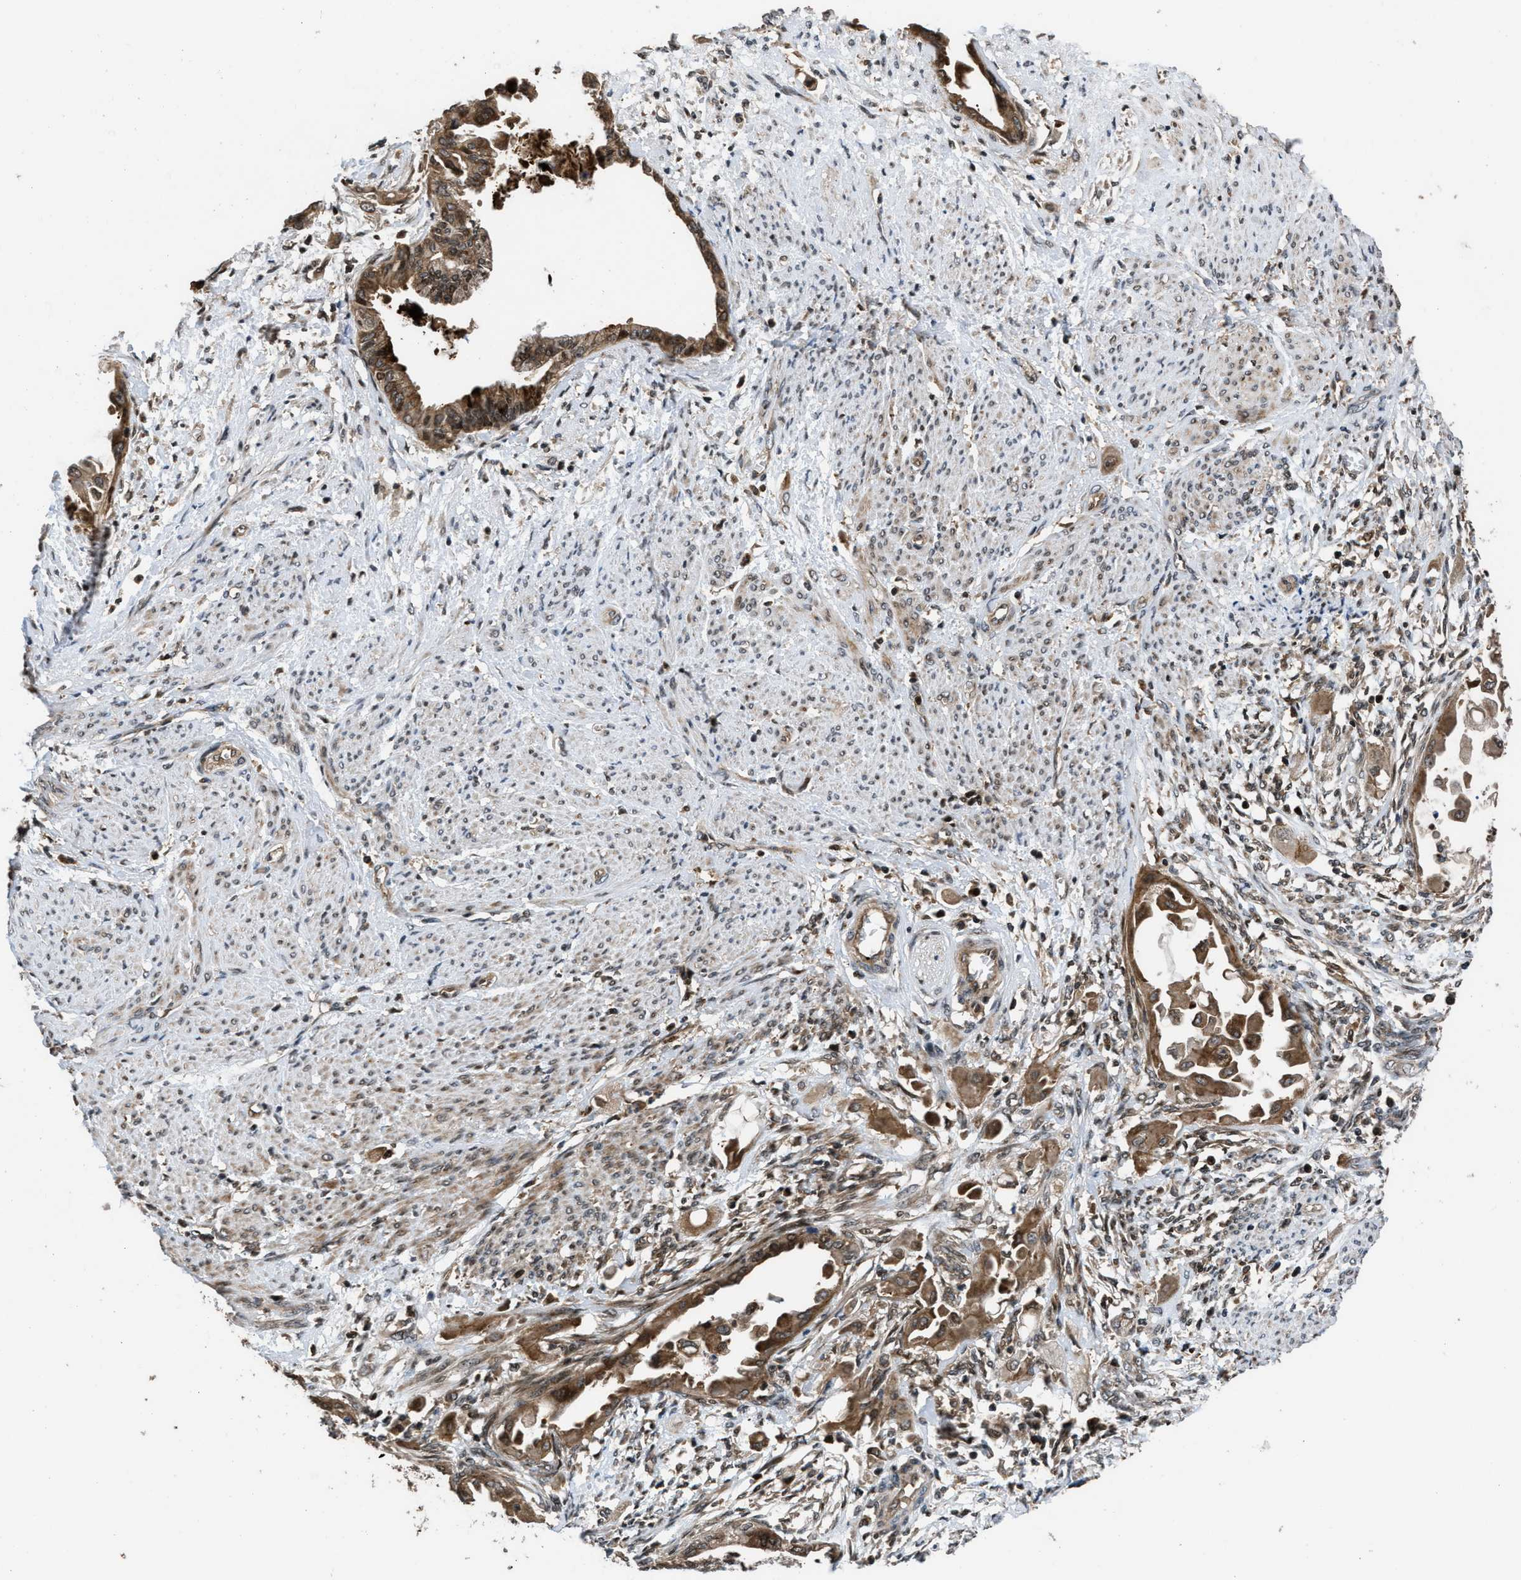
{"staining": {"intensity": "moderate", "quantity": ">75%", "location": "cytoplasmic/membranous,nuclear"}, "tissue": "cervical cancer", "cell_type": "Tumor cells", "image_type": "cancer", "snomed": [{"axis": "morphology", "description": "Normal tissue, NOS"}, {"axis": "morphology", "description": "Adenocarcinoma, NOS"}, {"axis": "topography", "description": "Cervix"}, {"axis": "topography", "description": "Endometrium"}], "caption": "This is an image of immunohistochemistry staining of adenocarcinoma (cervical), which shows moderate staining in the cytoplasmic/membranous and nuclear of tumor cells.", "gene": "CTBS", "patient": {"sex": "female", "age": 86}}